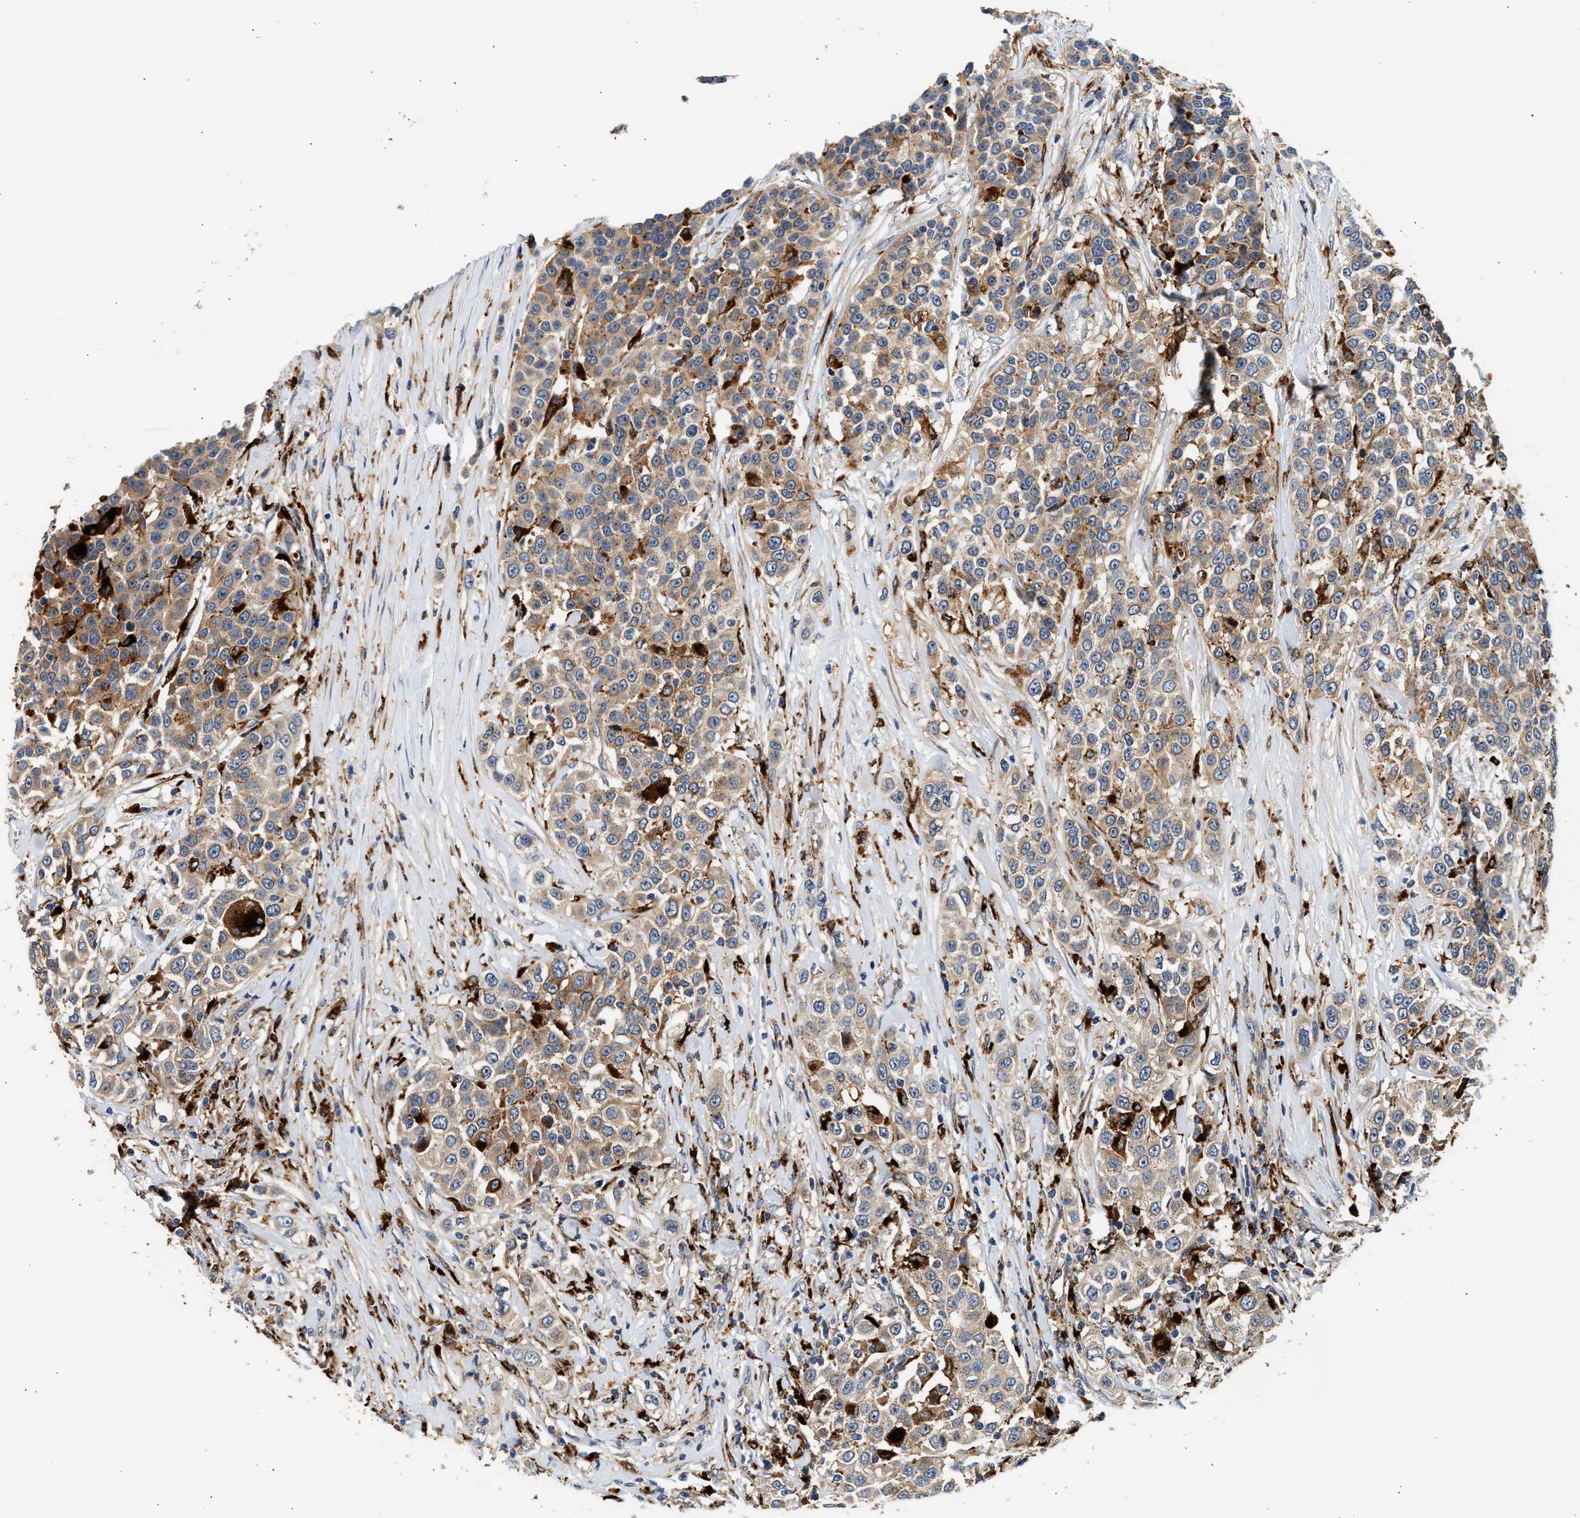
{"staining": {"intensity": "weak", "quantity": ">75%", "location": "cytoplasmic/membranous"}, "tissue": "urothelial cancer", "cell_type": "Tumor cells", "image_type": "cancer", "snomed": [{"axis": "morphology", "description": "Urothelial carcinoma, High grade"}, {"axis": "topography", "description": "Urinary bladder"}], "caption": "DAB (3,3'-diaminobenzidine) immunohistochemical staining of human high-grade urothelial carcinoma exhibits weak cytoplasmic/membranous protein positivity in approximately >75% of tumor cells.", "gene": "PLD3", "patient": {"sex": "female", "age": 80}}